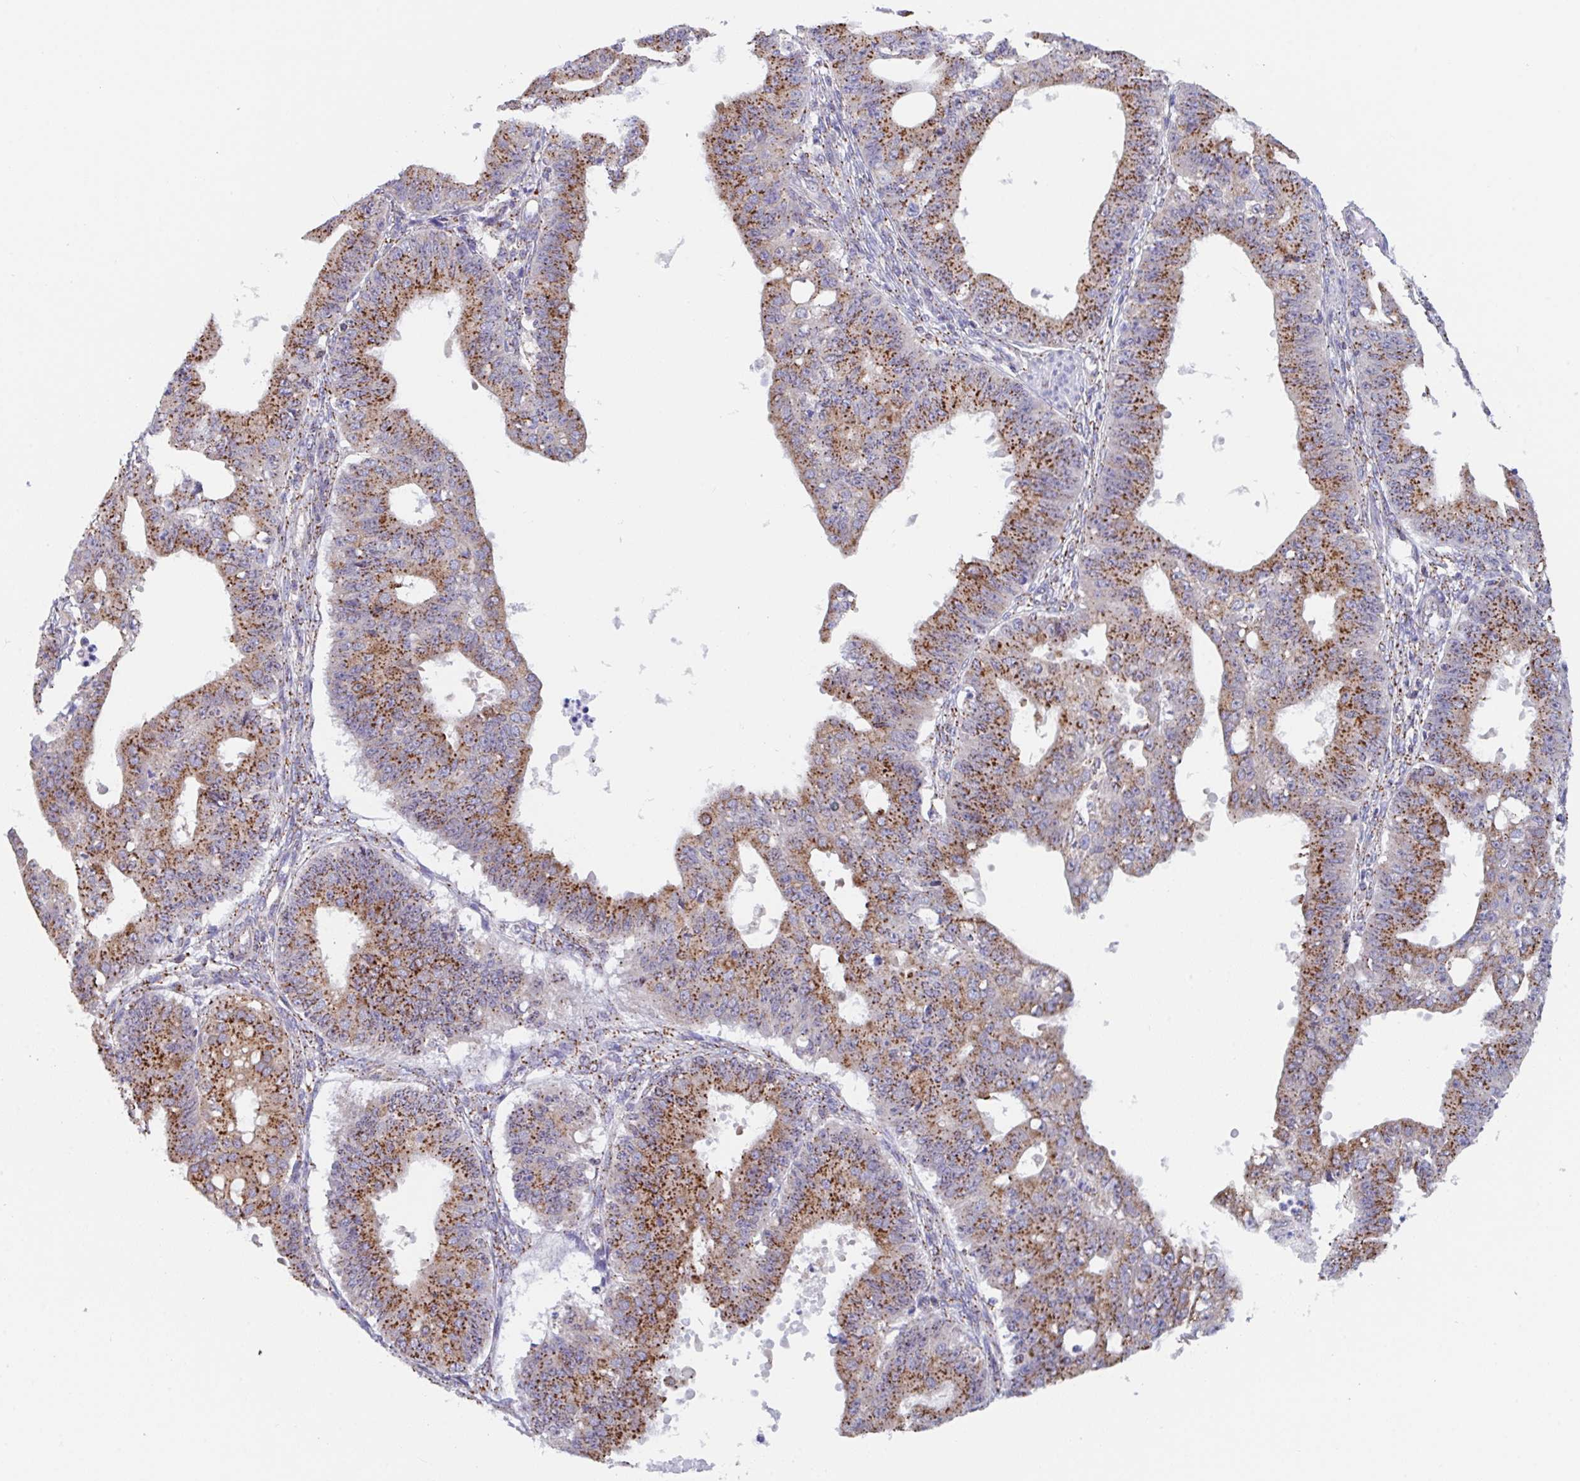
{"staining": {"intensity": "strong", "quantity": ">75%", "location": "cytoplasmic/membranous"}, "tissue": "ovarian cancer", "cell_type": "Tumor cells", "image_type": "cancer", "snomed": [{"axis": "morphology", "description": "Carcinoma, endometroid"}, {"axis": "topography", "description": "Appendix"}, {"axis": "topography", "description": "Ovary"}], "caption": "Strong cytoplasmic/membranous protein staining is seen in approximately >75% of tumor cells in ovarian endometroid carcinoma.", "gene": "PROSER3", "patient": {"sex": "female", "age": 42}}